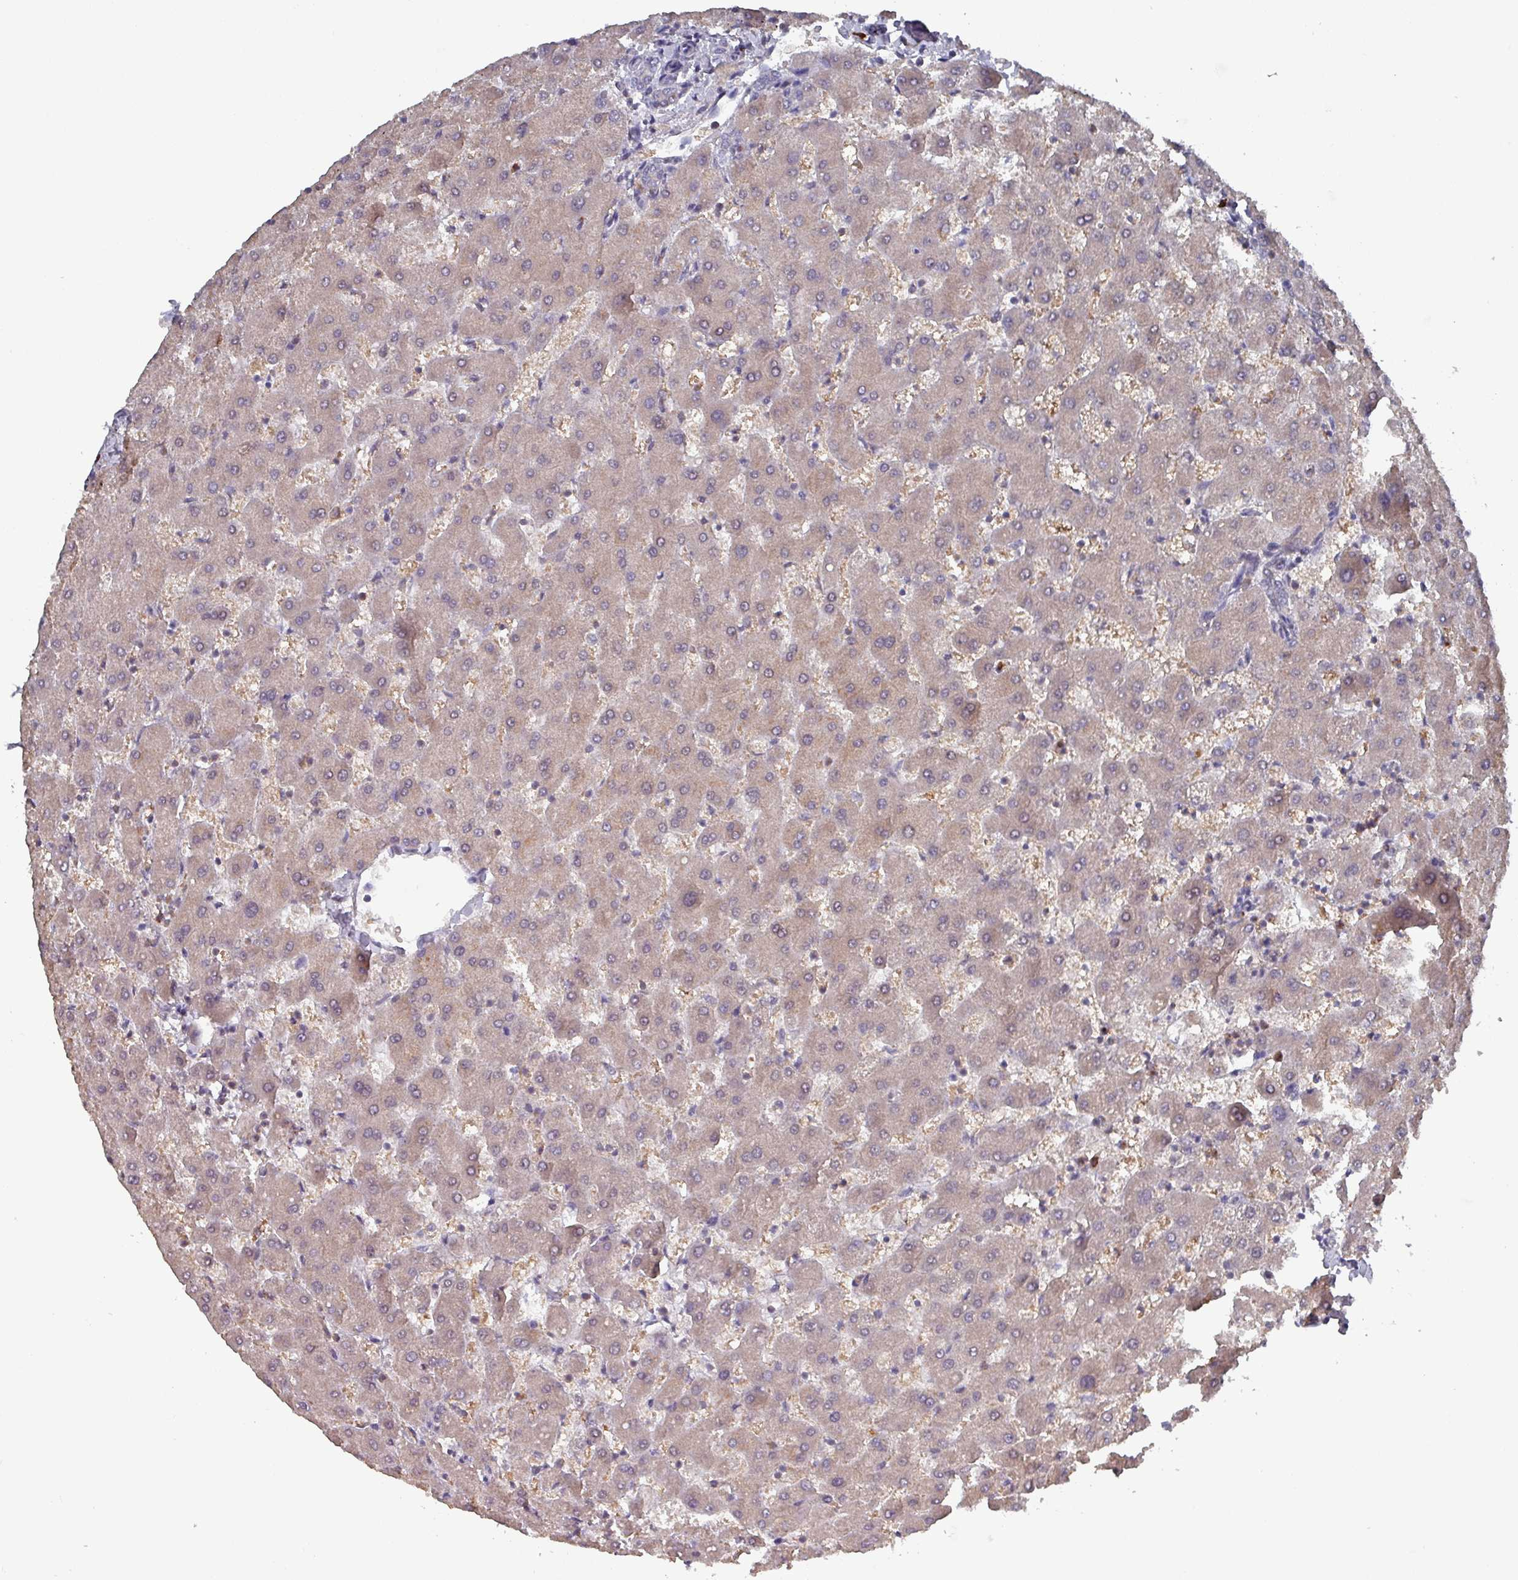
{"staining": {"intensity": "negative", "quantity": "none", "location": "none"}, "tissue": "liver", "cell_type": "Cholangiocytes", "image_type": "normal", "snomed": [{"axis": "morphology", "description": "Normal tissue, NOS"}, {"axis": "topography", "description": "Liver"}], "caption": "IHC photomicrograph of benign liver stained for a protein (brown), which exhibits no positivity in cholangiocytes.", "gene": "PRRX1", "patient": {"sex": "female", "age": 63}}